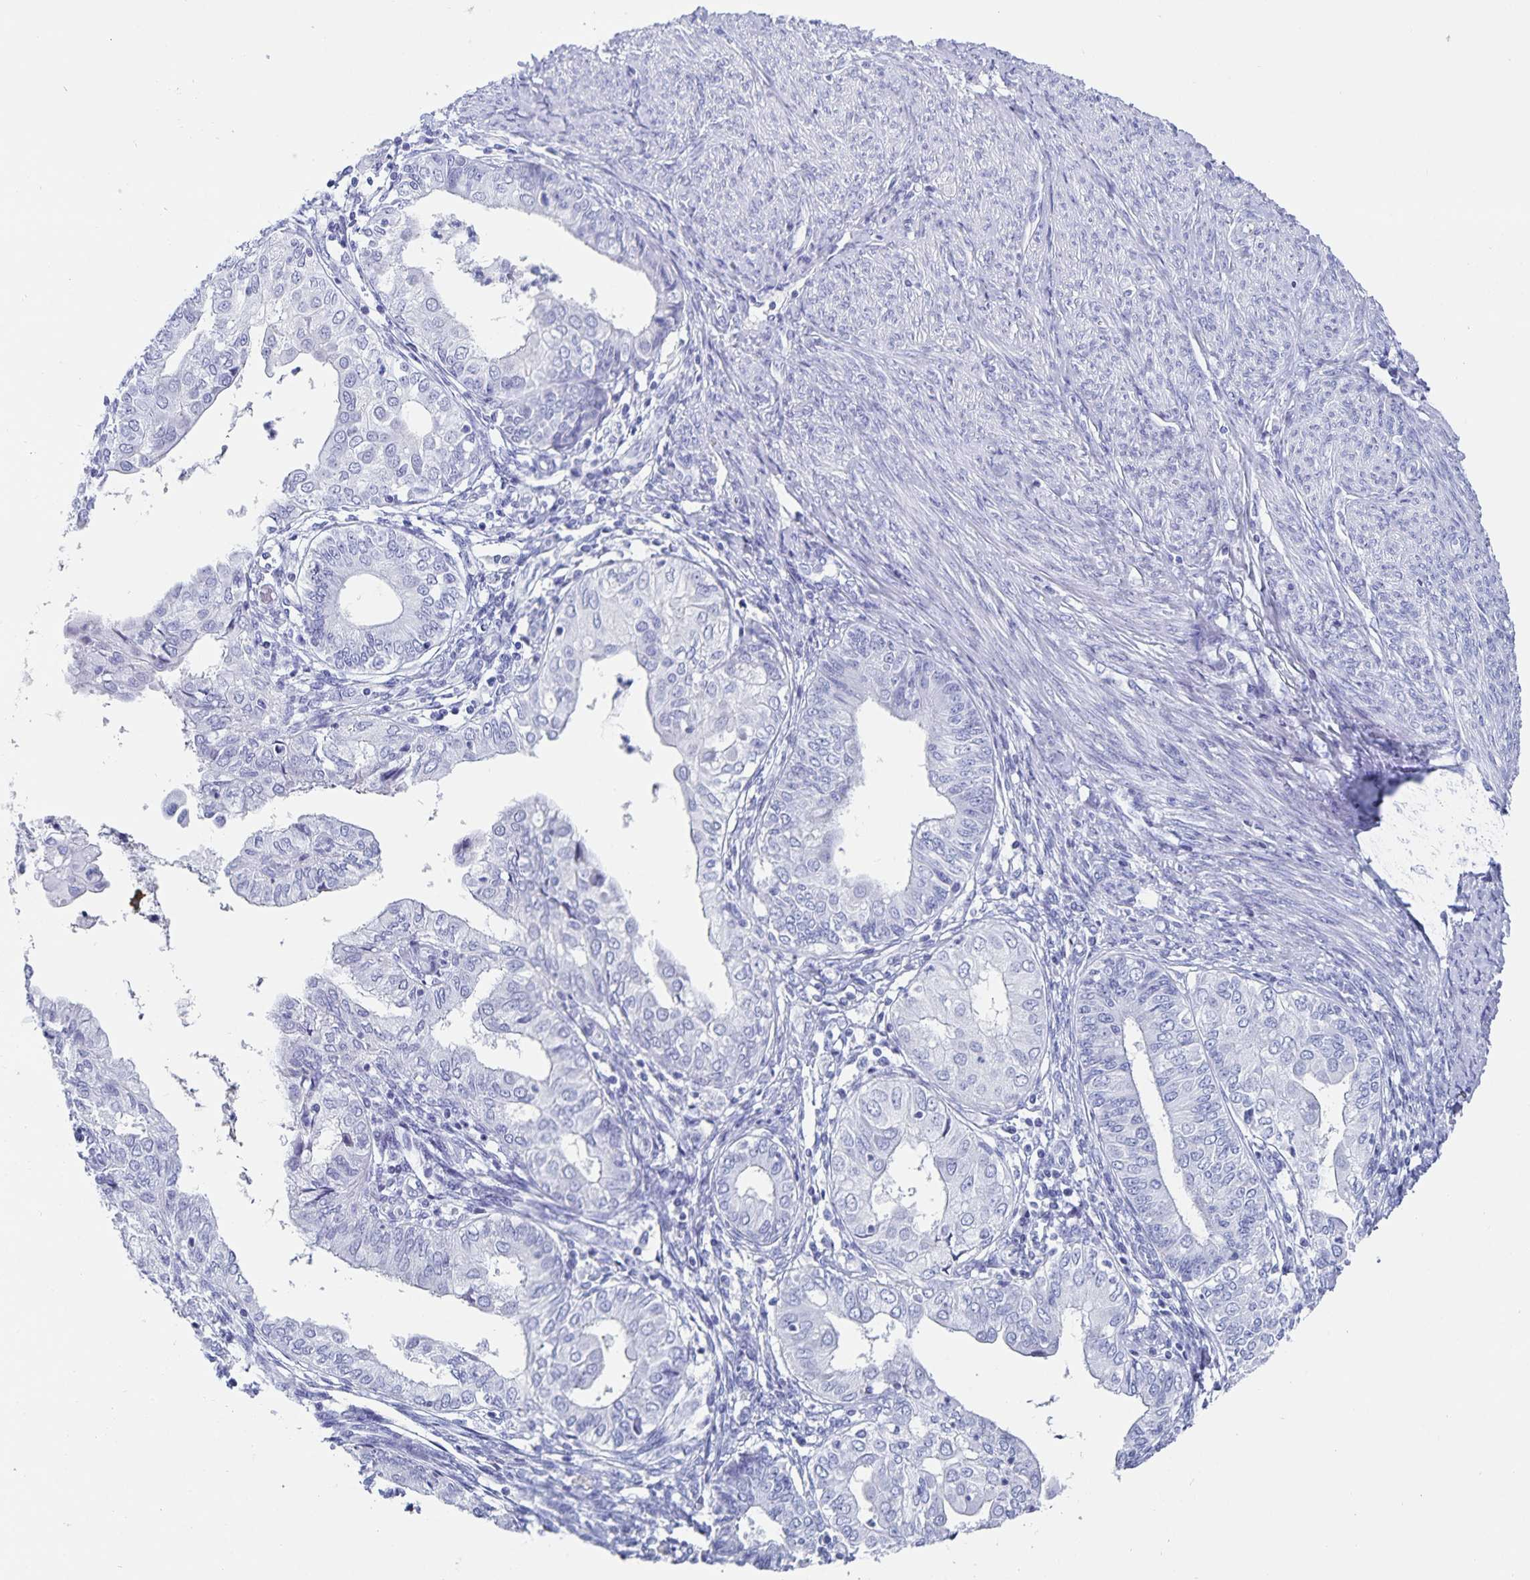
{"staining": {"intensity": "negative", "quantity": "none", "location": "none"}, "tissue": "endometrial cancer", "cell_type": "Tumor cells", "image_type": "cancer", "snomed": [{"axis": "morphology", "description": "Adenocarcinoma, NOS"}, {"axis": "topography", "description": "Endometrium"}], "caption": "Immunohistochemistry (IHC) image of endometrial cancer stained for a protein (brown), which demonstrates no expression in tumor cells.", "gene": "C19orf73", "patient": {"sex": "female", "age": 68}}